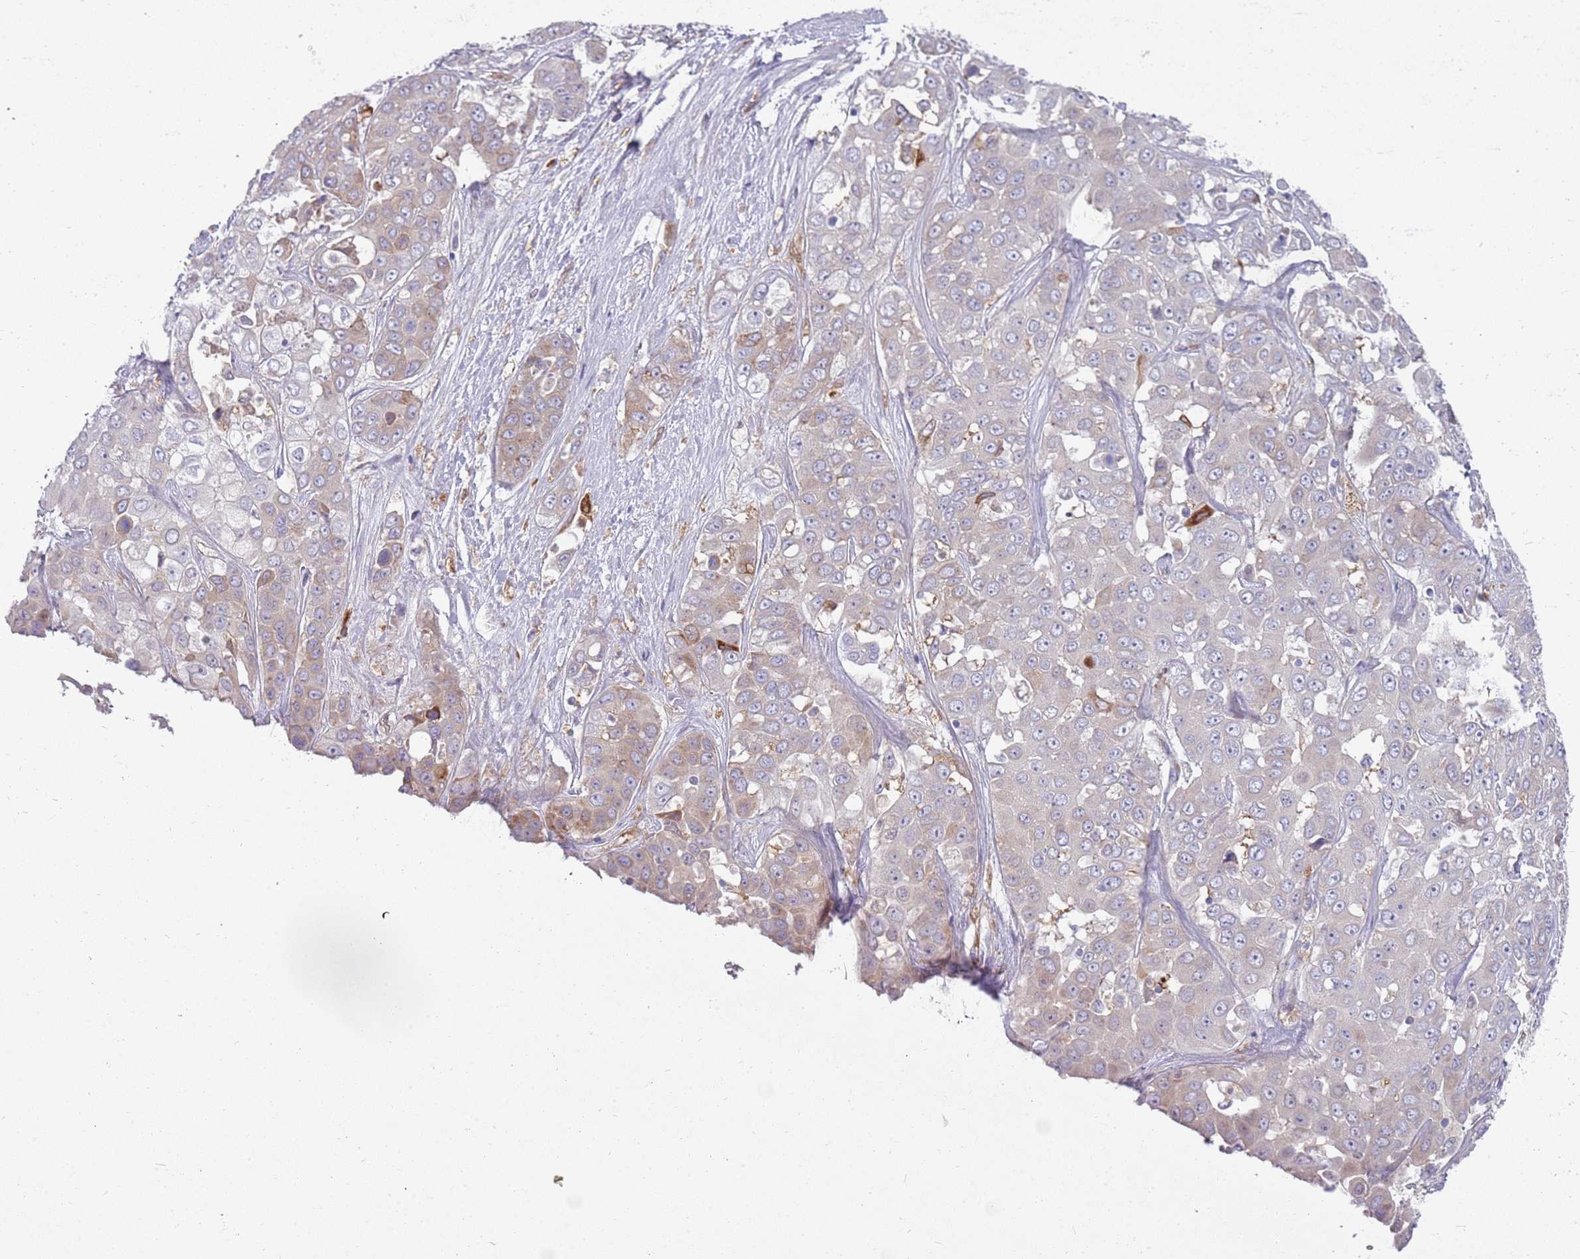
{"staining": {"intensity": "weak", "quantity": "25%-75%", "location": "cytoplasmic/membranous"}, "tissue": "liver cancer", "cell_type": "Tumor cells", "image_type": "cancer", "snomed": [{"axis": "morphology", "description": "Cholangiocarcinoma"}, {"axis": "topography", "description": "Liver"}], "caption": "The immunohistochemical stain shows weak cytoplasmic/membranous staining in tumor cells of liver cancer tissue.", "gene": "DIPK1C", "patient": {"sex": "female", "age": 52}}